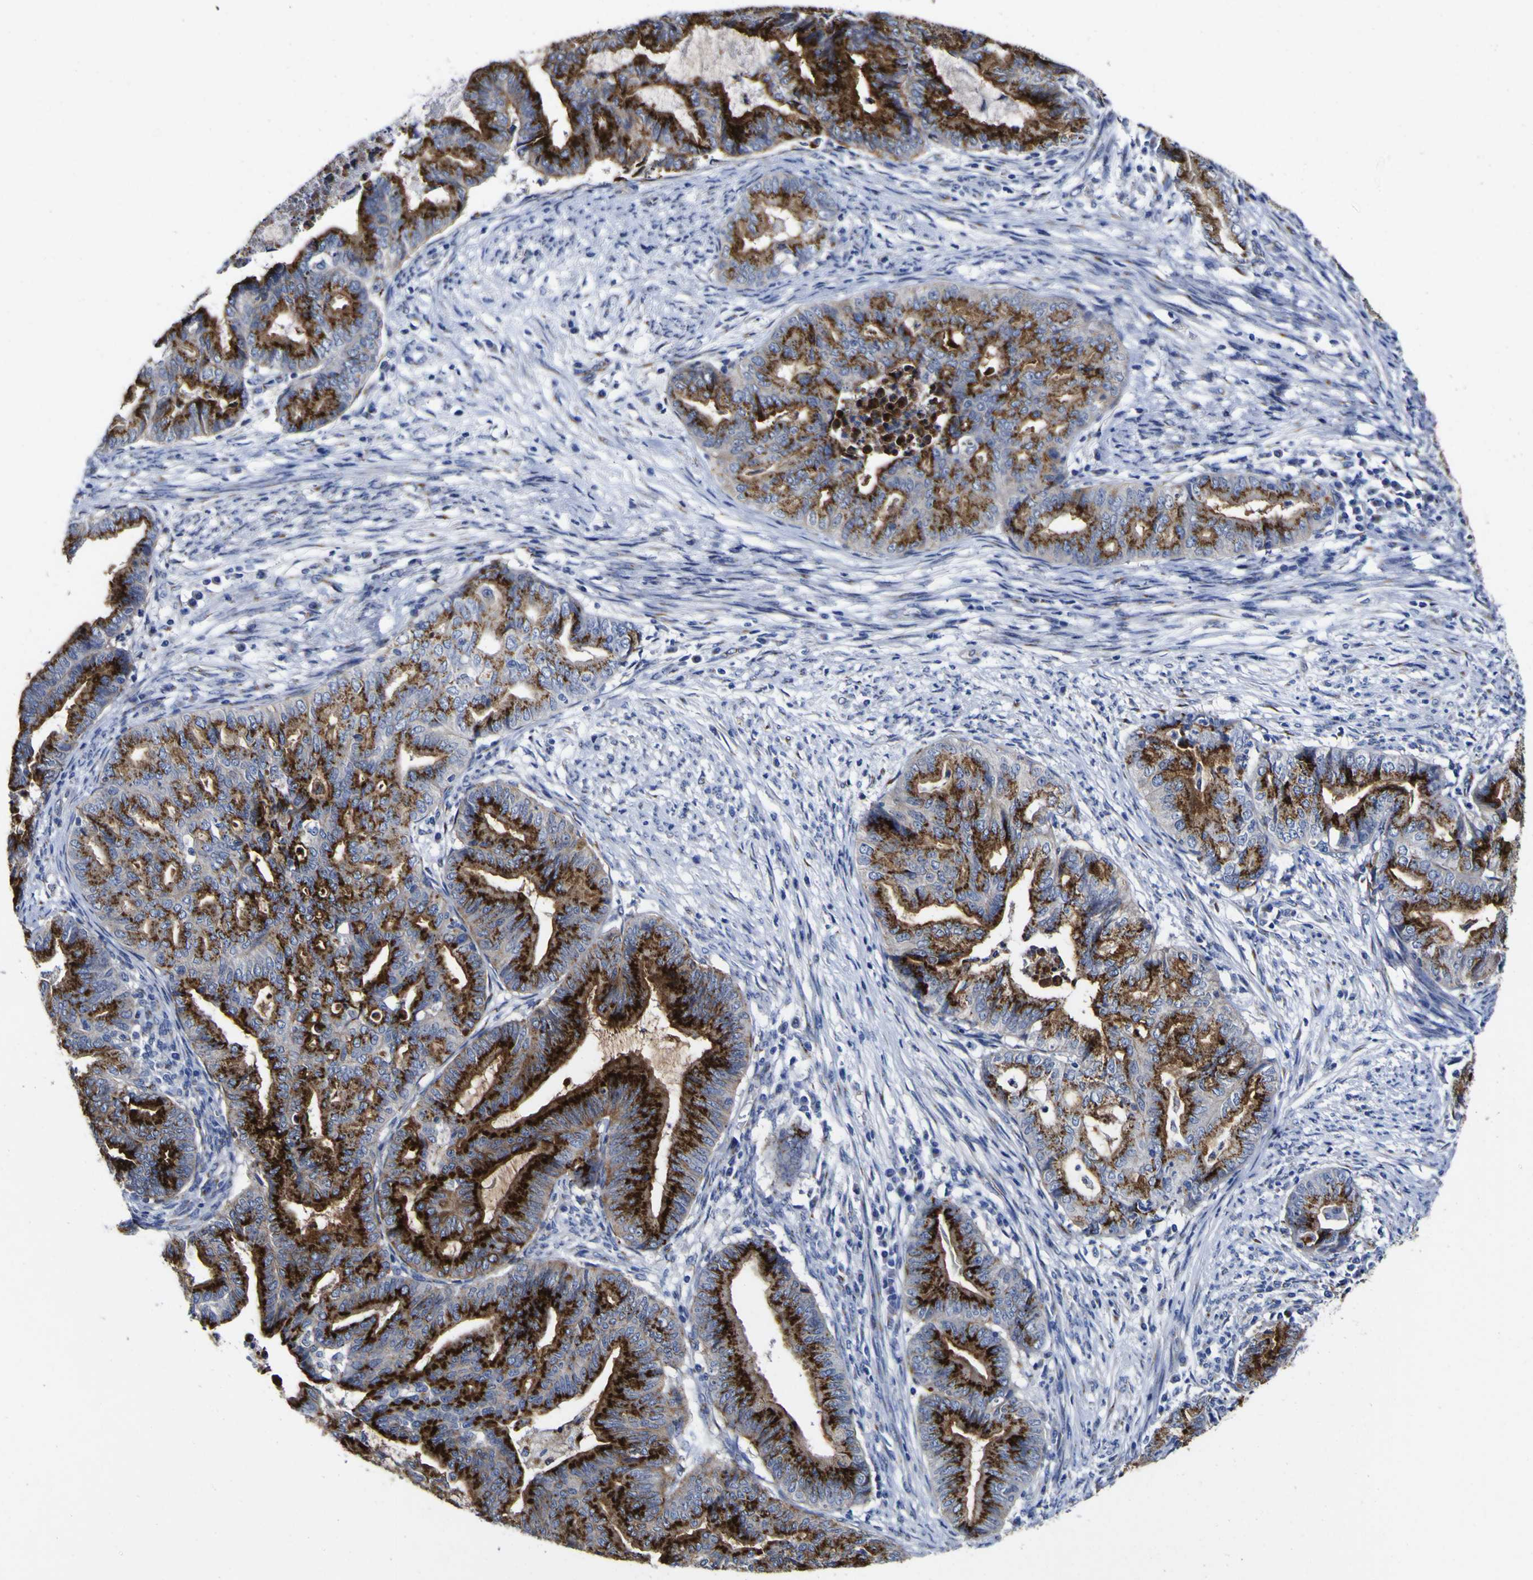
{"staining": {"intensity": "strong", "quantity": ">75%", "location": "cytoplasmic/membranous"}, "tissue": "endometrial cancer", "cell_type": "Tumor cells", "image_type": "cancer", "snomed": [{"axis": "morphology", "description": "Adenocarcinoma, NOS"}, {"axis": "topography", "description": "Endometrium"}], "caption": "IHC image of human endometrial cancer stained for a protein (brown), which demonstrates high levels of strong cytoplasmic/membranous positivity in approximately >75% of tumor cells.", "gene": "GOLM1", "patient": {"sex": "female", "age": 79}}